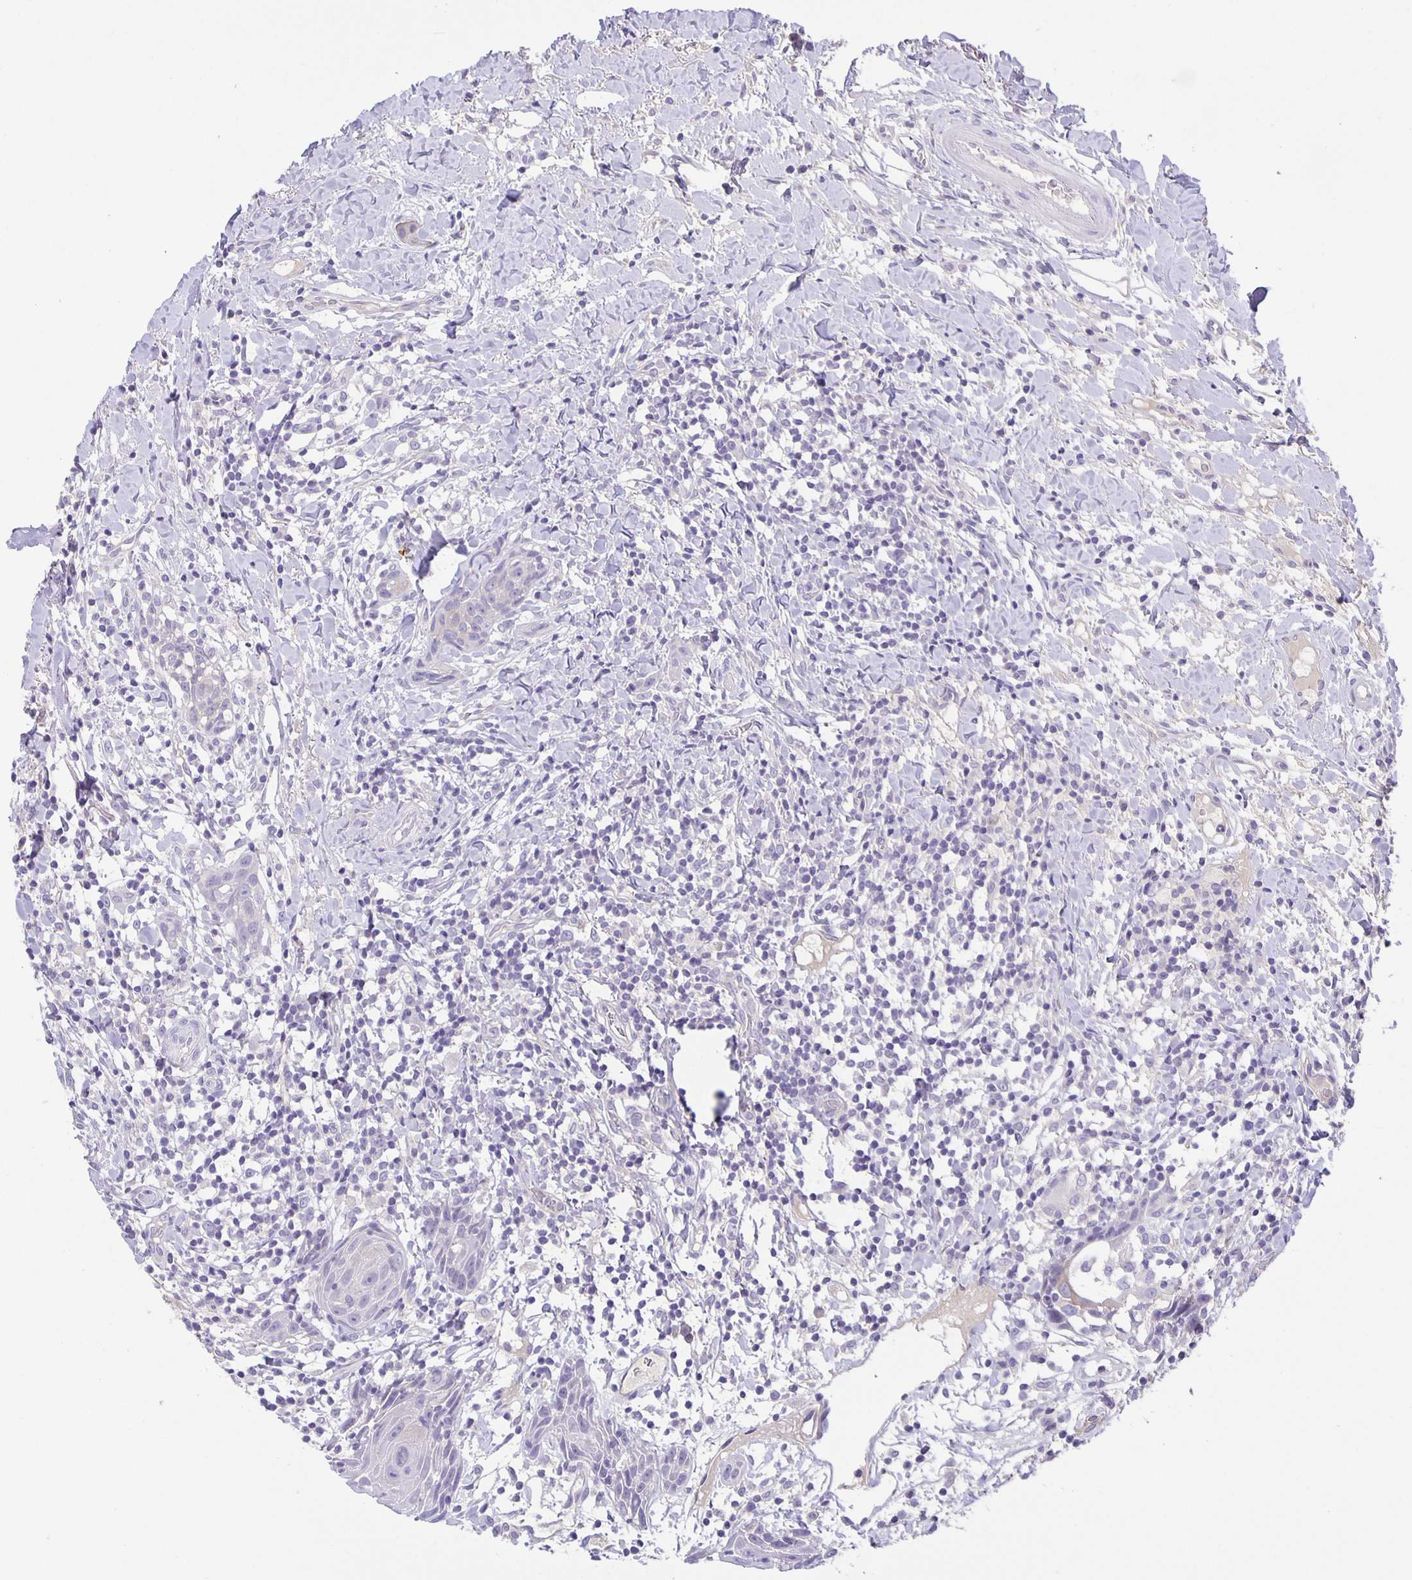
{"staining": {"intensity": "negative", "quantity": "none", "location": "none"}, "tissue": "head and neck cancer", "cell_type": "Tumor cells", "image_type": "cancer", "snomed": [{"axis": "morphology", "description": "Squamous cell carcinoma, NOS"}, {"axis": "topography", "description": "Oral tissue"}, {"axis": "topography", "description": "Head-Neck"}], "caption": "Immunohistochemistry image of human head and neck squamous cell carcinoma stained for a protein (brown), which reveals no staining in tumor cells.", "gene": "PTPN3", "patient": {"sex": "male", "age": 49}}